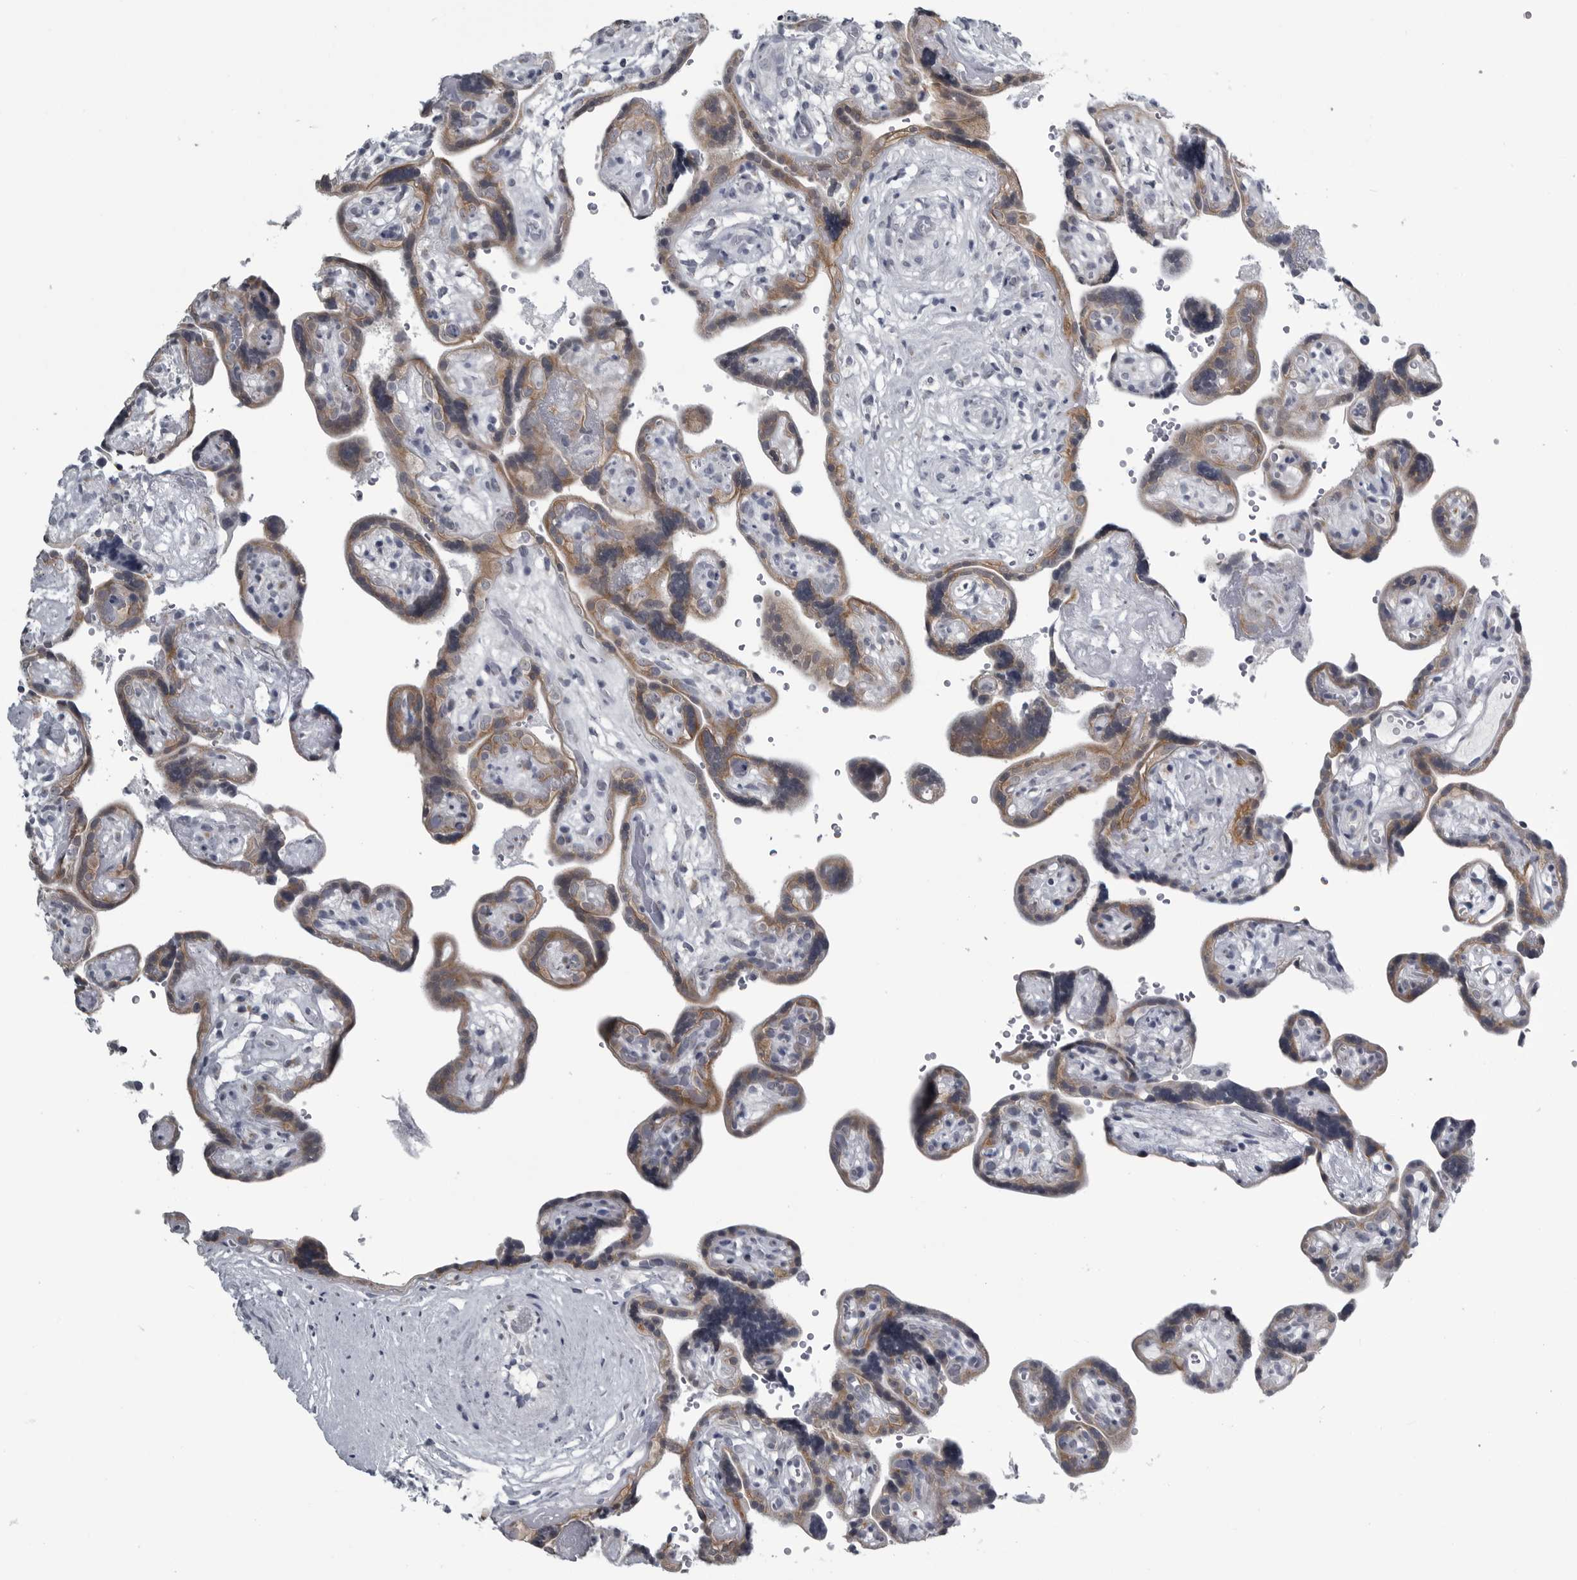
{"staining": {"intensity": "moderate", "quantity": ">75%", "location": "cytoplasmic/membranous"}, "tissue": "placenta", "cell_type": "Decidual cells", "image_type": "normal", "snomed": [{"axis": "morphology", "description": "Normal tissue, NOS"}, {"axis": "topography", "description": "Placenta"}], "caption": "Immunohistochemical staining of benign human placenta exhibits medium levels of moderate cytoplasmic/membranous expression in approximately >75% of decidual cells.", "gene": "MYOC", "patient": {"sex": "female", "age": 30}}